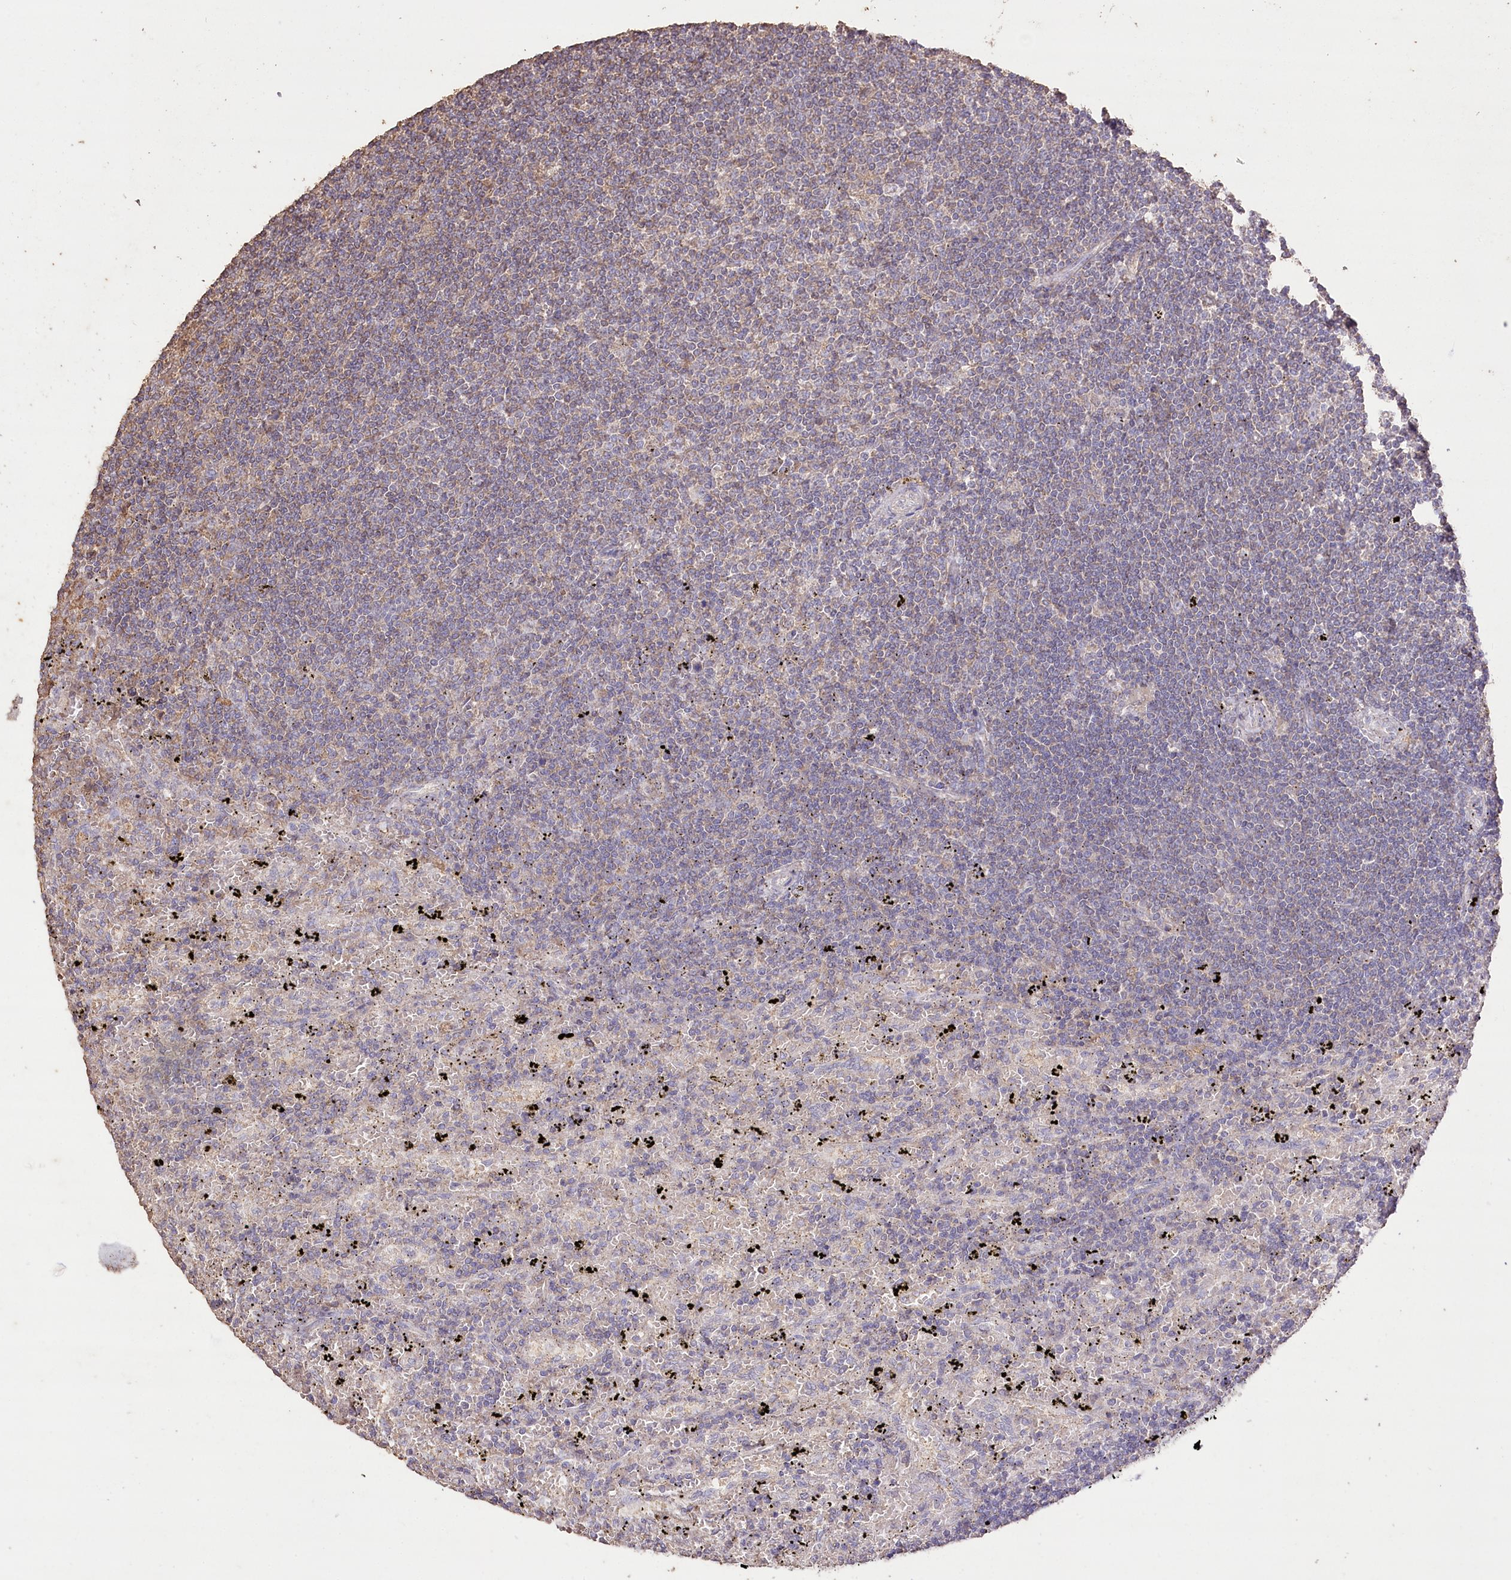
{"staining": {"intensity": "negative", "quantity": "none", "location": "none"}, "tissue": "lymphoma", "cell_type": "Tumor cells", "image_type": "cancer", "snomed": [{"axis": "morphology", "description": "Malignant lymphoma, non-Hodgkin's type, Low grade"}, {"axis": "topography", "description": "Spleen"}], "caption": "IHC micrograph of low-grade malignant lymphoma, non-Hodgkin's type stained for a protein (brown), which exhibits no expression in tumor cells.", "gene": "IREB2", "patient": {"sex": "male", "age": 76}}